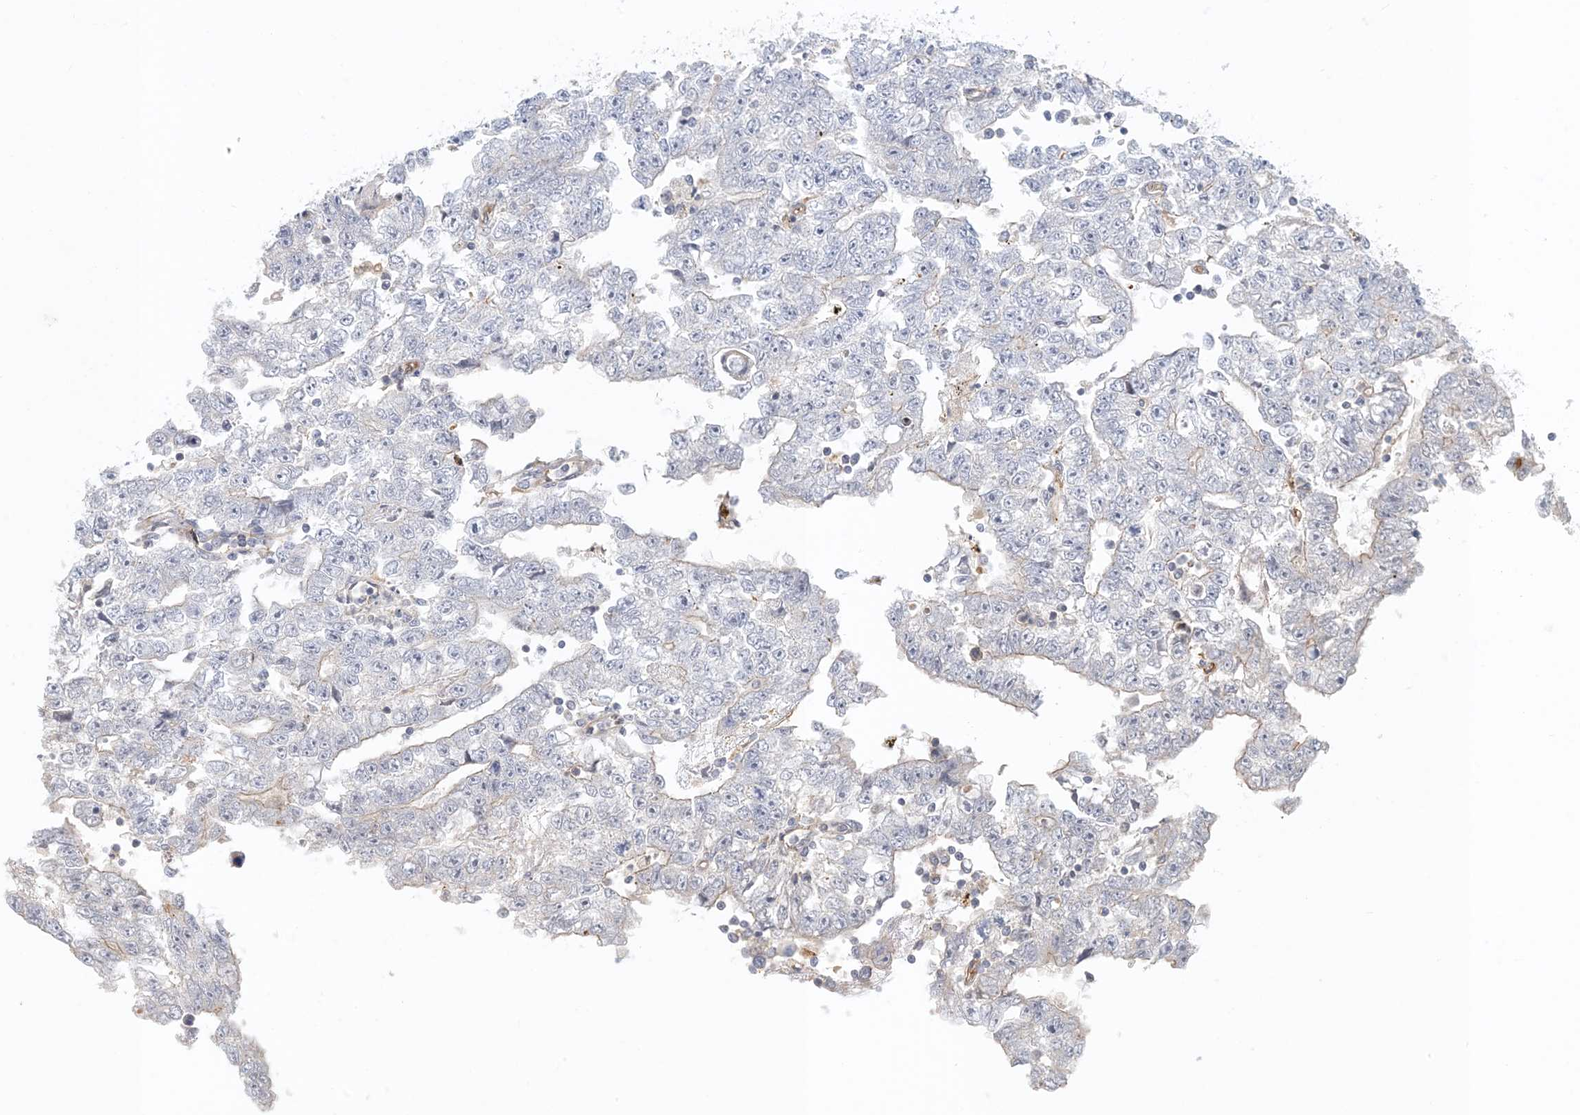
{"staining": {"intensity": "negative", "quantity": "none", "location": "none"}, "tissue": "testis cancer", "cell_type": "Tumor cells", "image_type": "cancer", "snomed": [{"axis": "morphology", "description": "Carcinoma, Embryonal, NOS"}, {"axis": "topography", "description": "Testis"}], "caption": "Immunohistochemistry photomicrograph of human testis embryonal carcinoma stained for a protein (brown), which exhibits no expression in tumor cells.", "gene": "MAPKBP1", "patient": {"sex": "male", "age": 25}}